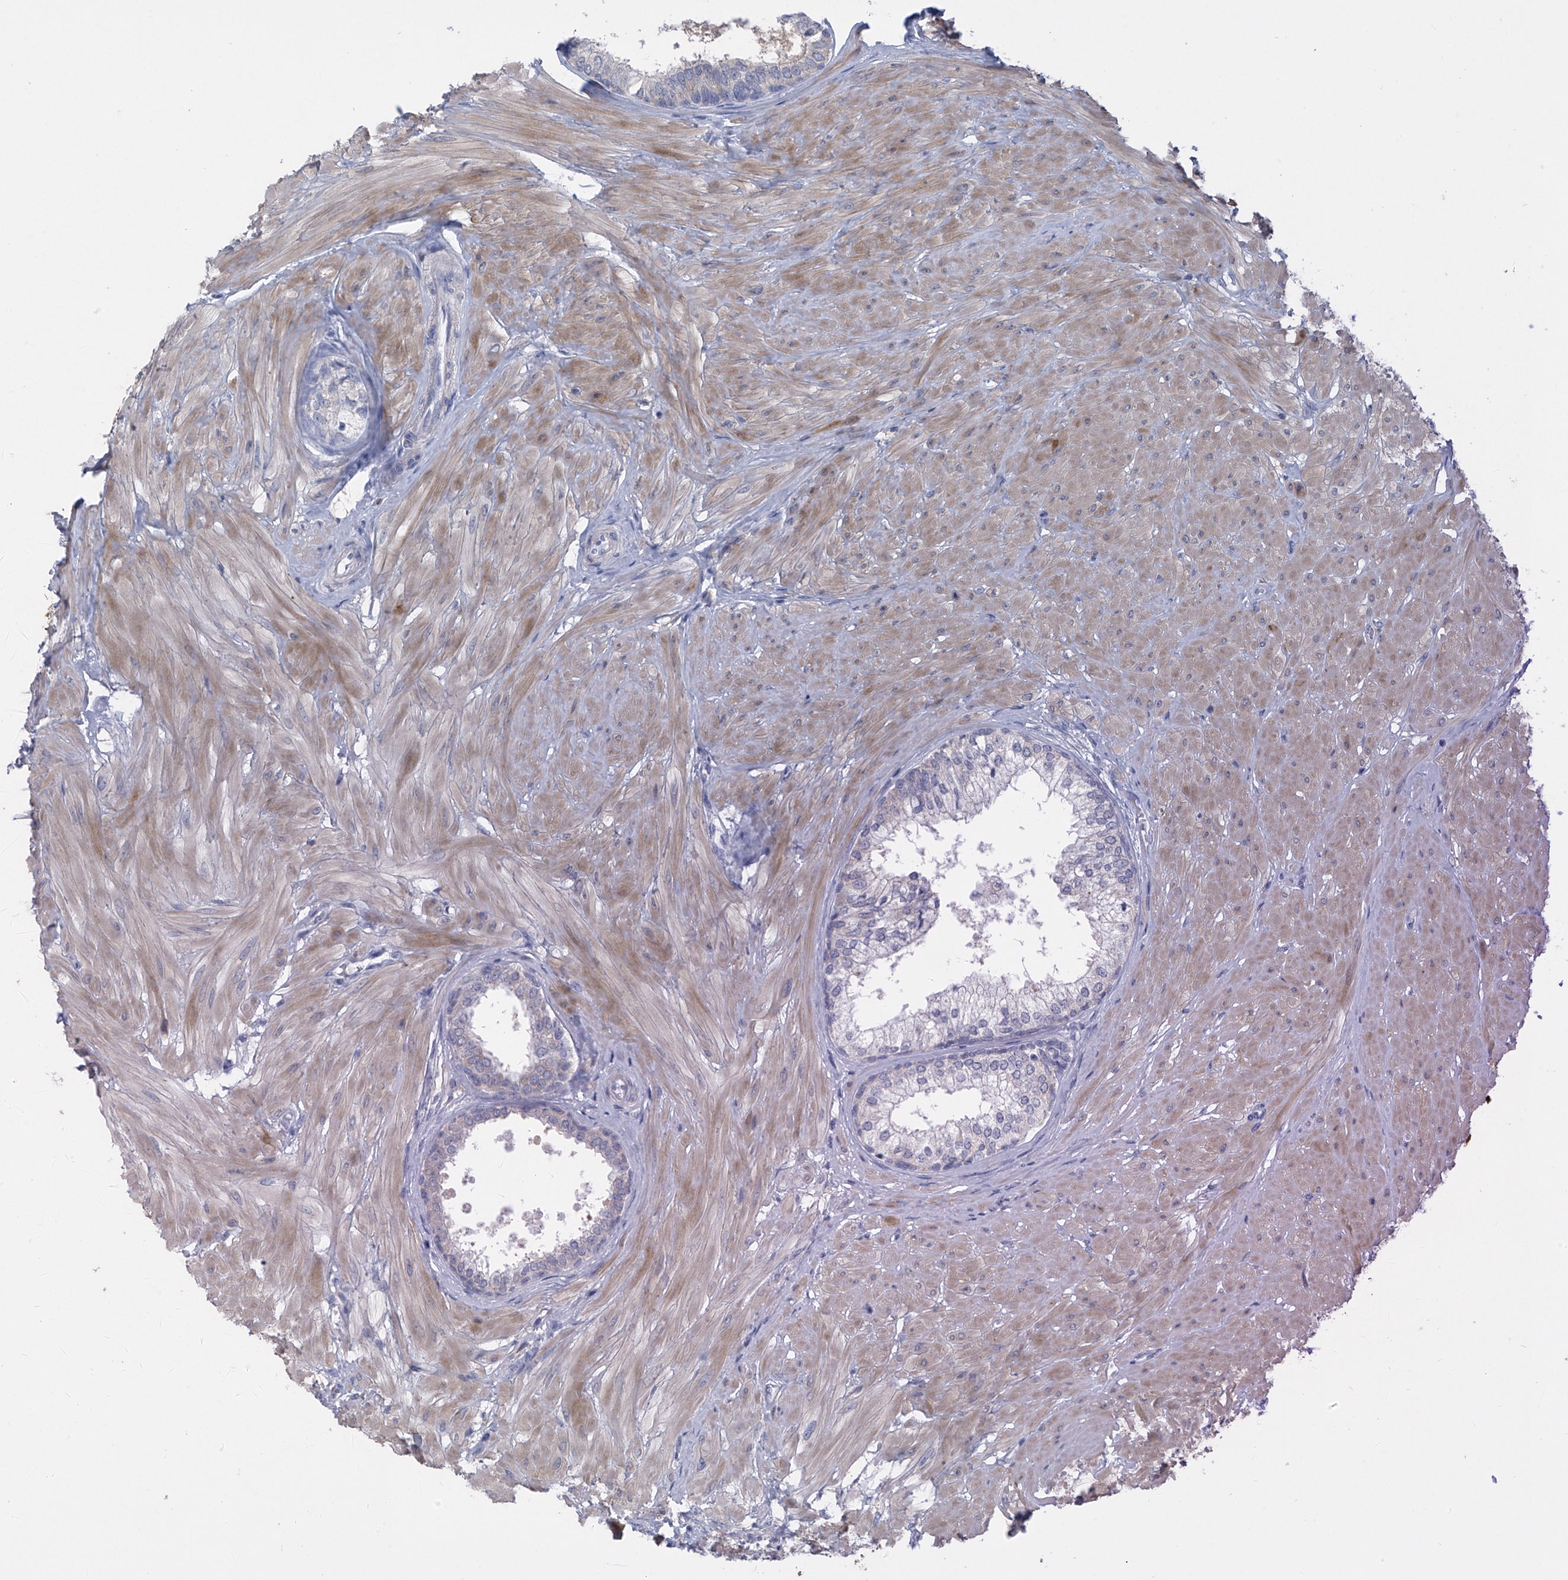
{"staining": {"intensity": "negative", "quantity": "none", "location": "none"}, "tissue": "prostate", "cell_type": "Glandular cells", "image_type": "normal", "snomed": [{"axis": "morphology", "description": "Normal tissue, NOS"}, {"axis": "topography", "description": "Prostate"}], "caption": "This is an immunohistochemistry (IHC) micrograph of normal prostate. There is no staining in glandular cells.", "gene": "SLCO4A1", "patient": {"sex": "male", "age": 48}}